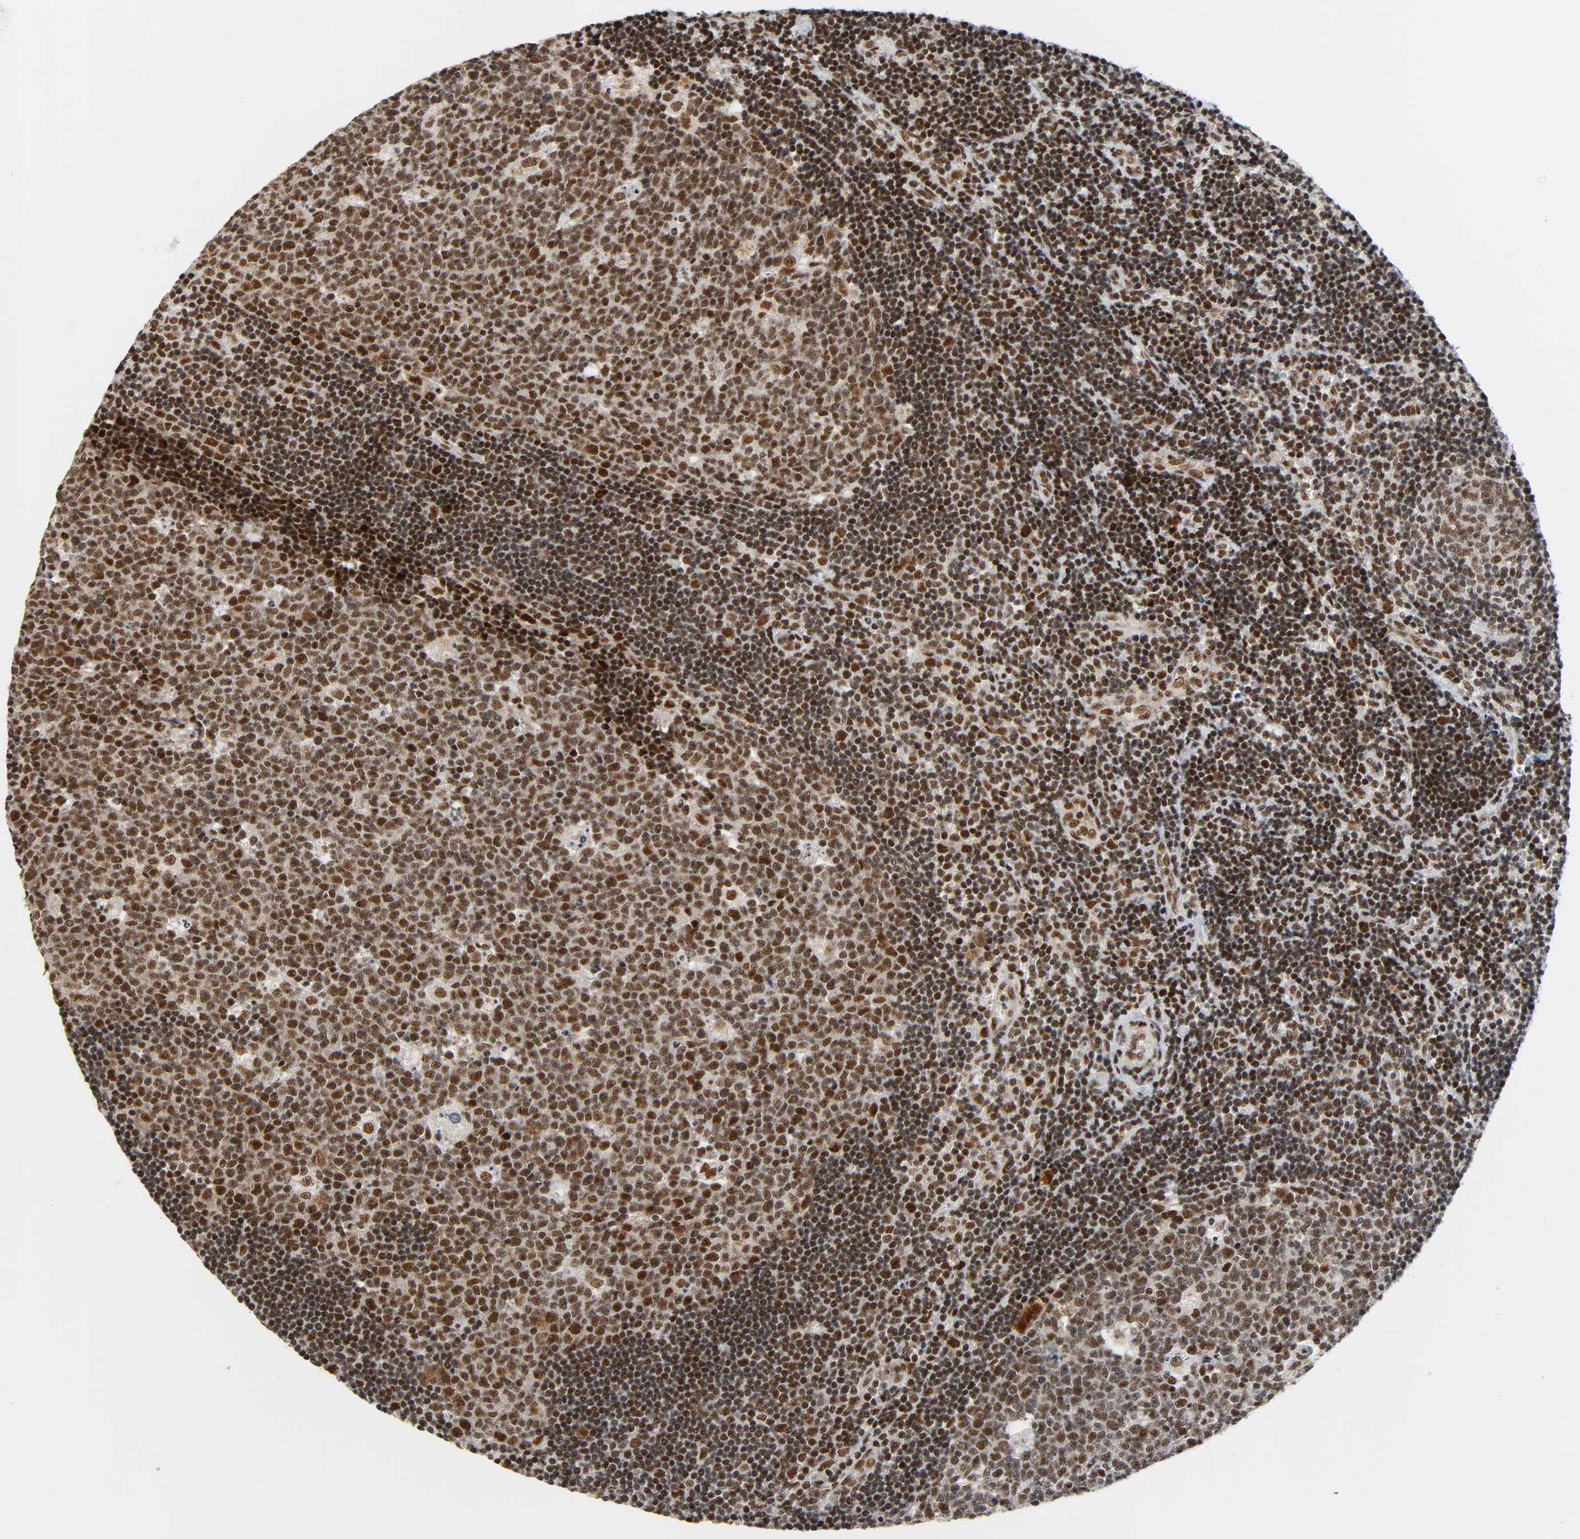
{"staining": {"intensity": "strong", "quantity": ">75%", "location": "nuclear"}, "tissue": "lymph node", "cell_type": "Germinal center cells", "image_type": "normal", "snomed": [{"axis": "morphology", "description": "Normal tissue, NOS"}, {"axis": "topography", "description": "Lymph node"}, {"axis": "topography", "description": "Salivary gland"}], "caption": "Strong nuclear positivity is present in about >75% of germinal center cells in benign lymph node.", "gene": "CDK9", "patient": {"sex": "male", "age": 8}}